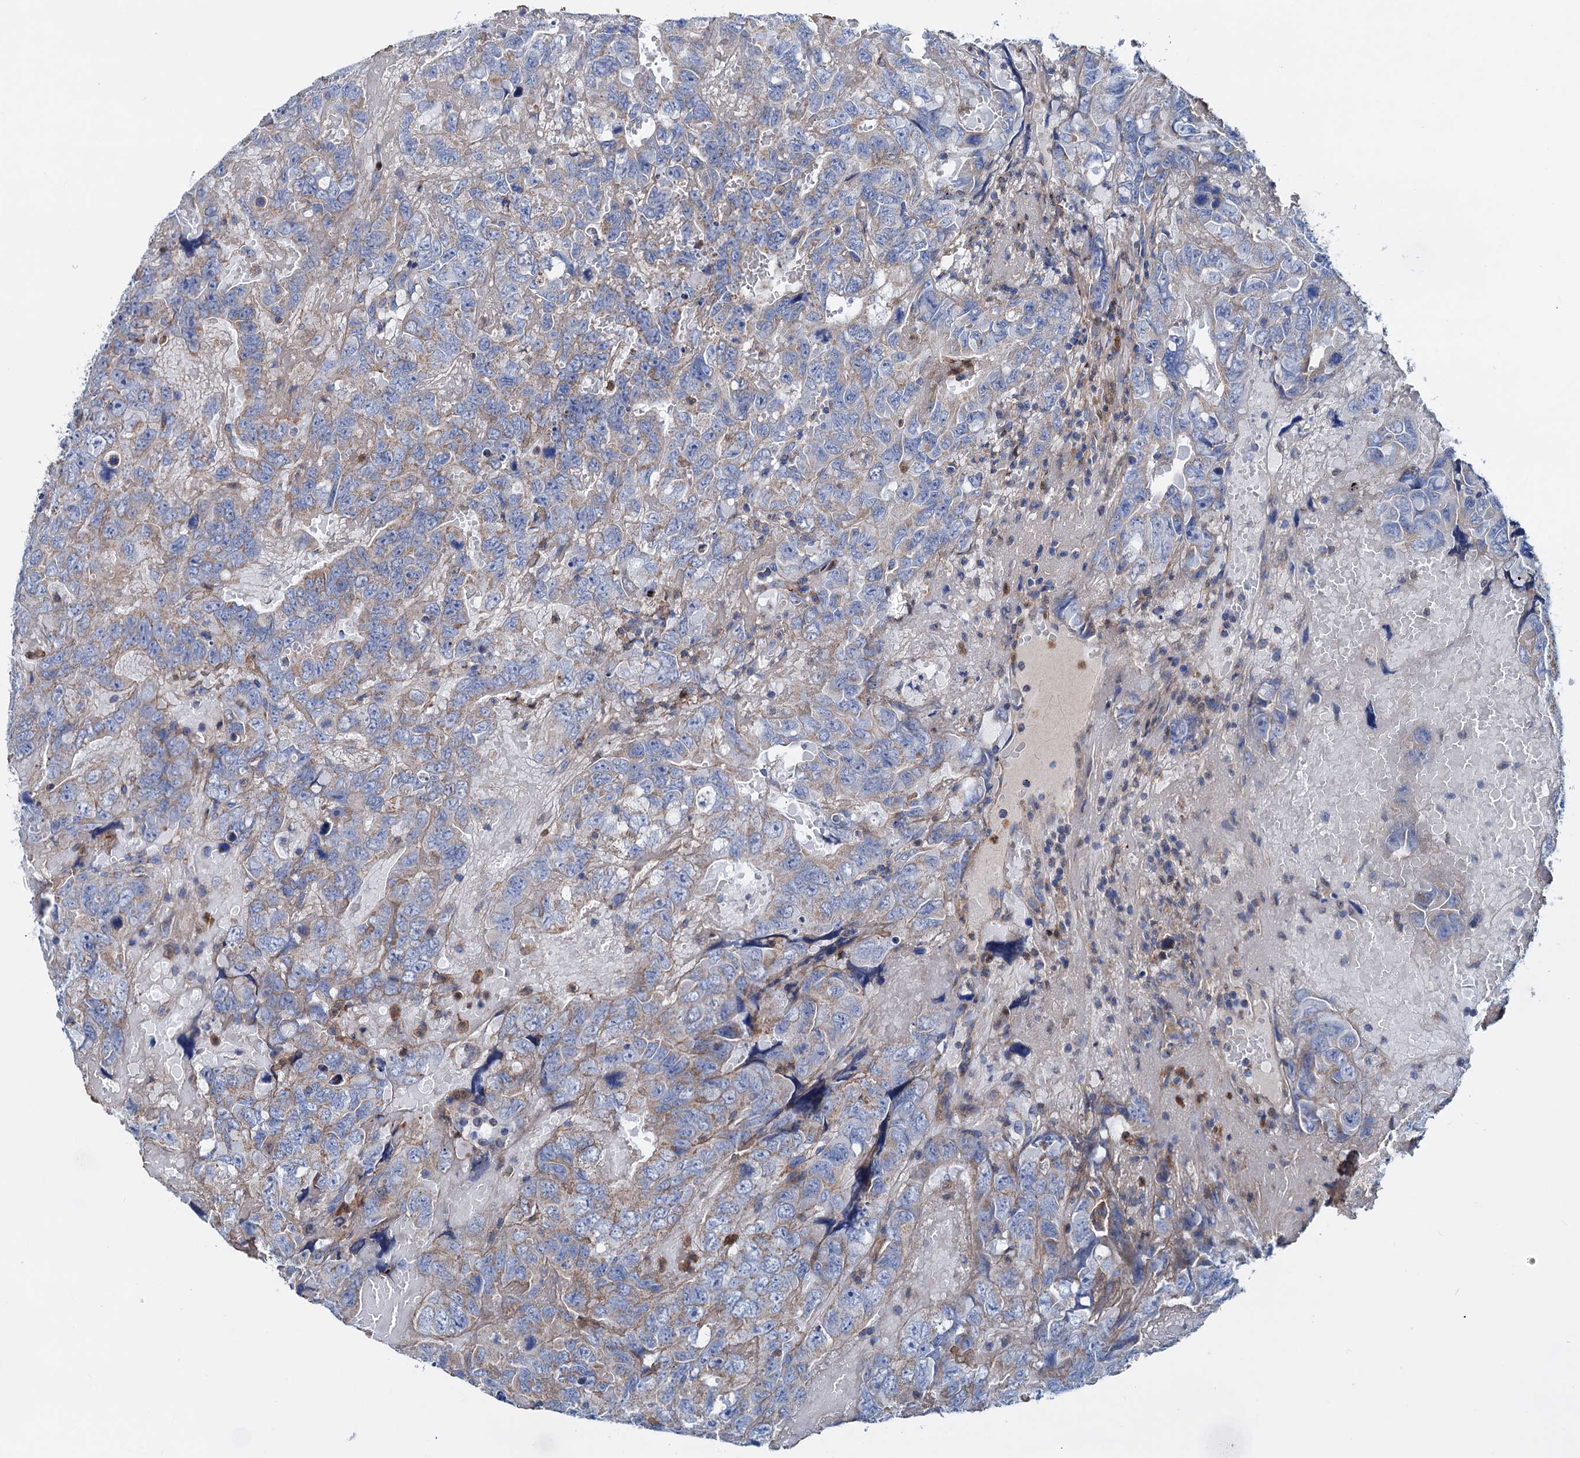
{"staining": {"intensity": "weak", "quantity": "<25%", "location": "cytoplasmic/membranous"}, "tissue": "testis cancer", "cell_type": "Tumor cells", "image_type": "cancer", "snomed": [{"axis": "morphology", "description": "Carcinoma, Embryonal, NOS"}, {"axis": "topography", "description": "Testis"}], "caption": "Immunohistochemistry (IHC) photomicrograph of testis cancer (embryonal carcinoma) stained for a protein (brown), which exhibits no expression in tumor cells.", "gene": "RASSF9", "patient": {"sex": "male", "age": 45}}